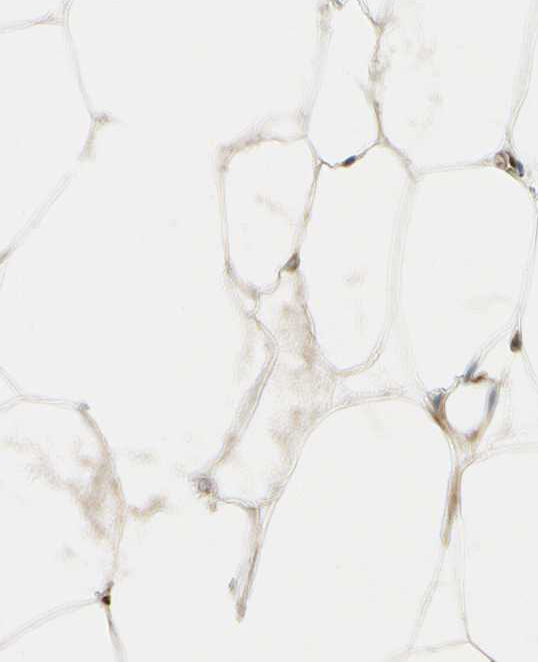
{"staining": {"intensity": "weak", "quantity": ">75%", "location": "cytoplasmic/membranous"}, "tissue": "adipose tissue", "cell_type": "Adipocytes", "image_type": "normal", "snomed": [{"axis": "morphology", "description": "Normal tissue, NOS"}, {"axis": "topography", "description": "Breast"}, {"axis": "topography", "description": "Soft tissue"}], "caption": "Human adipose tissue stained with a brown dye displays weak cytoplasmic/membranous positive positivity in approximately >75% of adipocytes.", "gene": "FKBP7", "patient": {"sex": "female", "age": 25}}